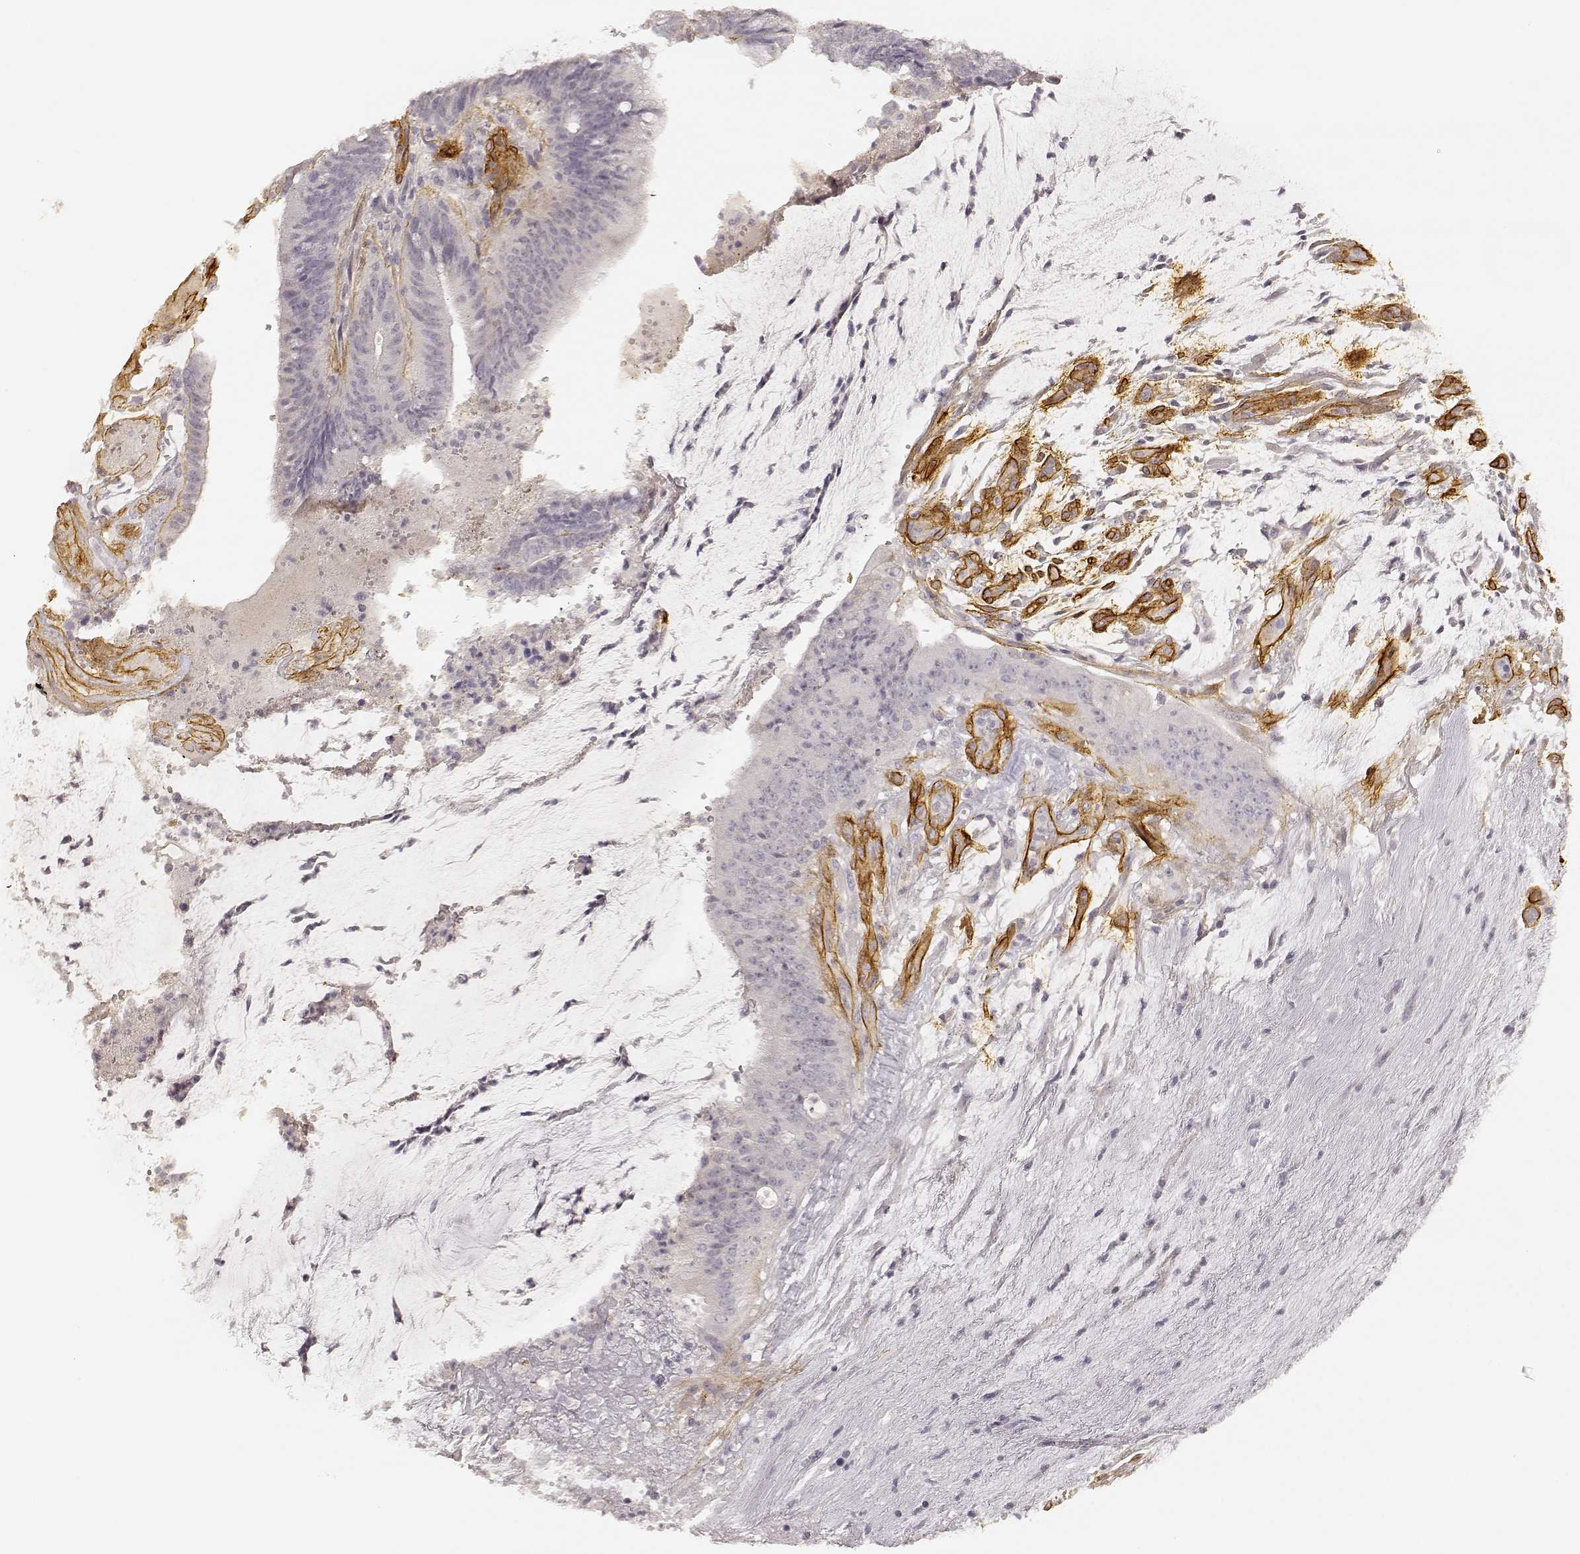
{"staining": {"intensity": "negative", "quantity": "none", "location": "none"}, "tissue": "colorectal cancer", "cell_type": "Tumor cells", "image_type": "cancer", "snomed": [{"axis": "morphology", "description": "Adenocarcinoma, NOS"}, {"axis": "topography", "description": "Colon"}], "caption": "There is no significant positivity in tumor cells of colorectal adenocarcinoma.", "gene": "LAMA4", "patient": {"sex": "female", "age": 43}}